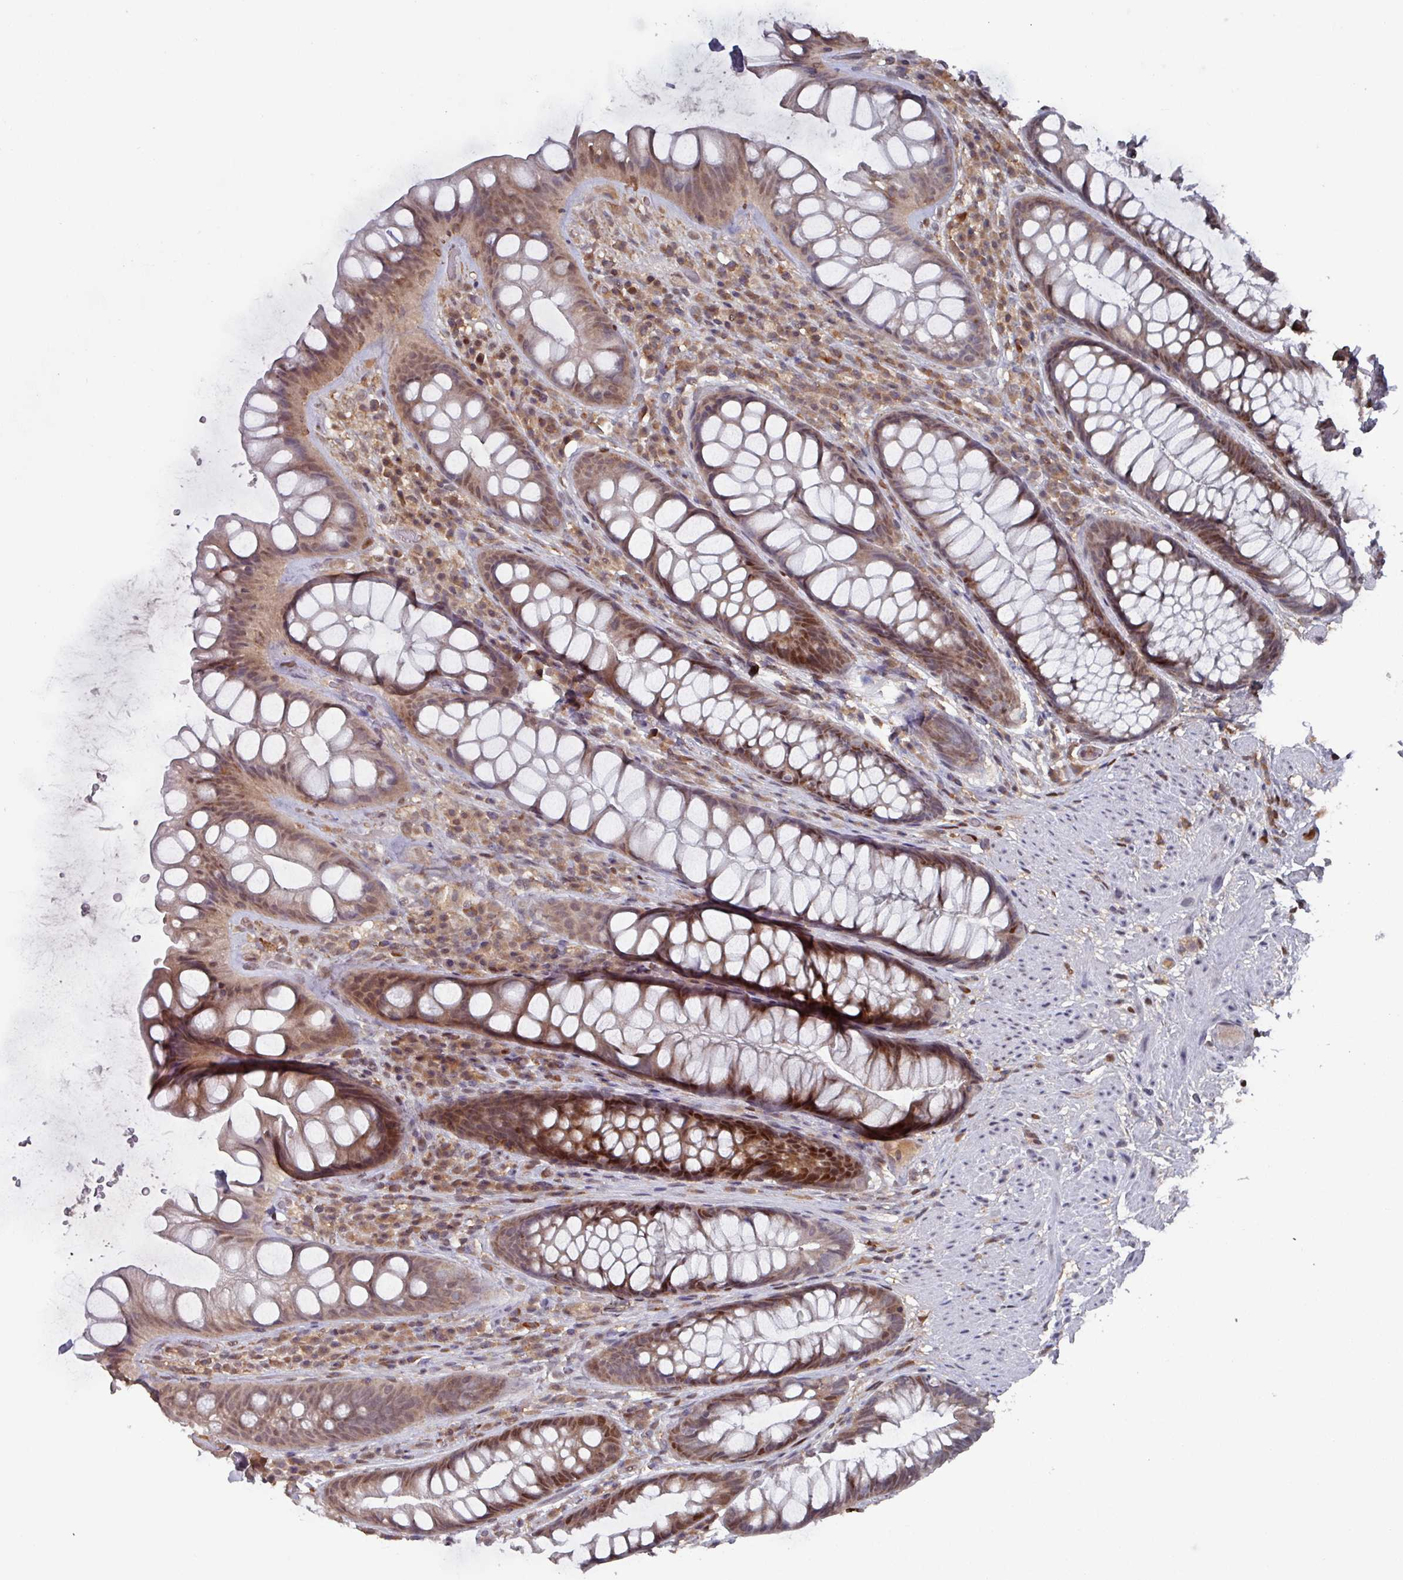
{"staining": {"intensity": "moderate", "quantity": ">75%", "location": "cytoplasmic/membranous,nuclear"}, "tissue": "rectum", "cell_type": "Glandular cells", "image_type": "normal", "snomed": [{"axis": "morphology", "description": "Normal tissue, NOS"}, {"axis": "topography", "description": "Rectum"}], "caption": "Rectum stained for a protein (brown) displays moderate cytoplasmic/membranous,nuclear positive expression in about >75% of glandular cells.", "gene": "PRRX1", "patient": {"sex": "male", "age": 74}}